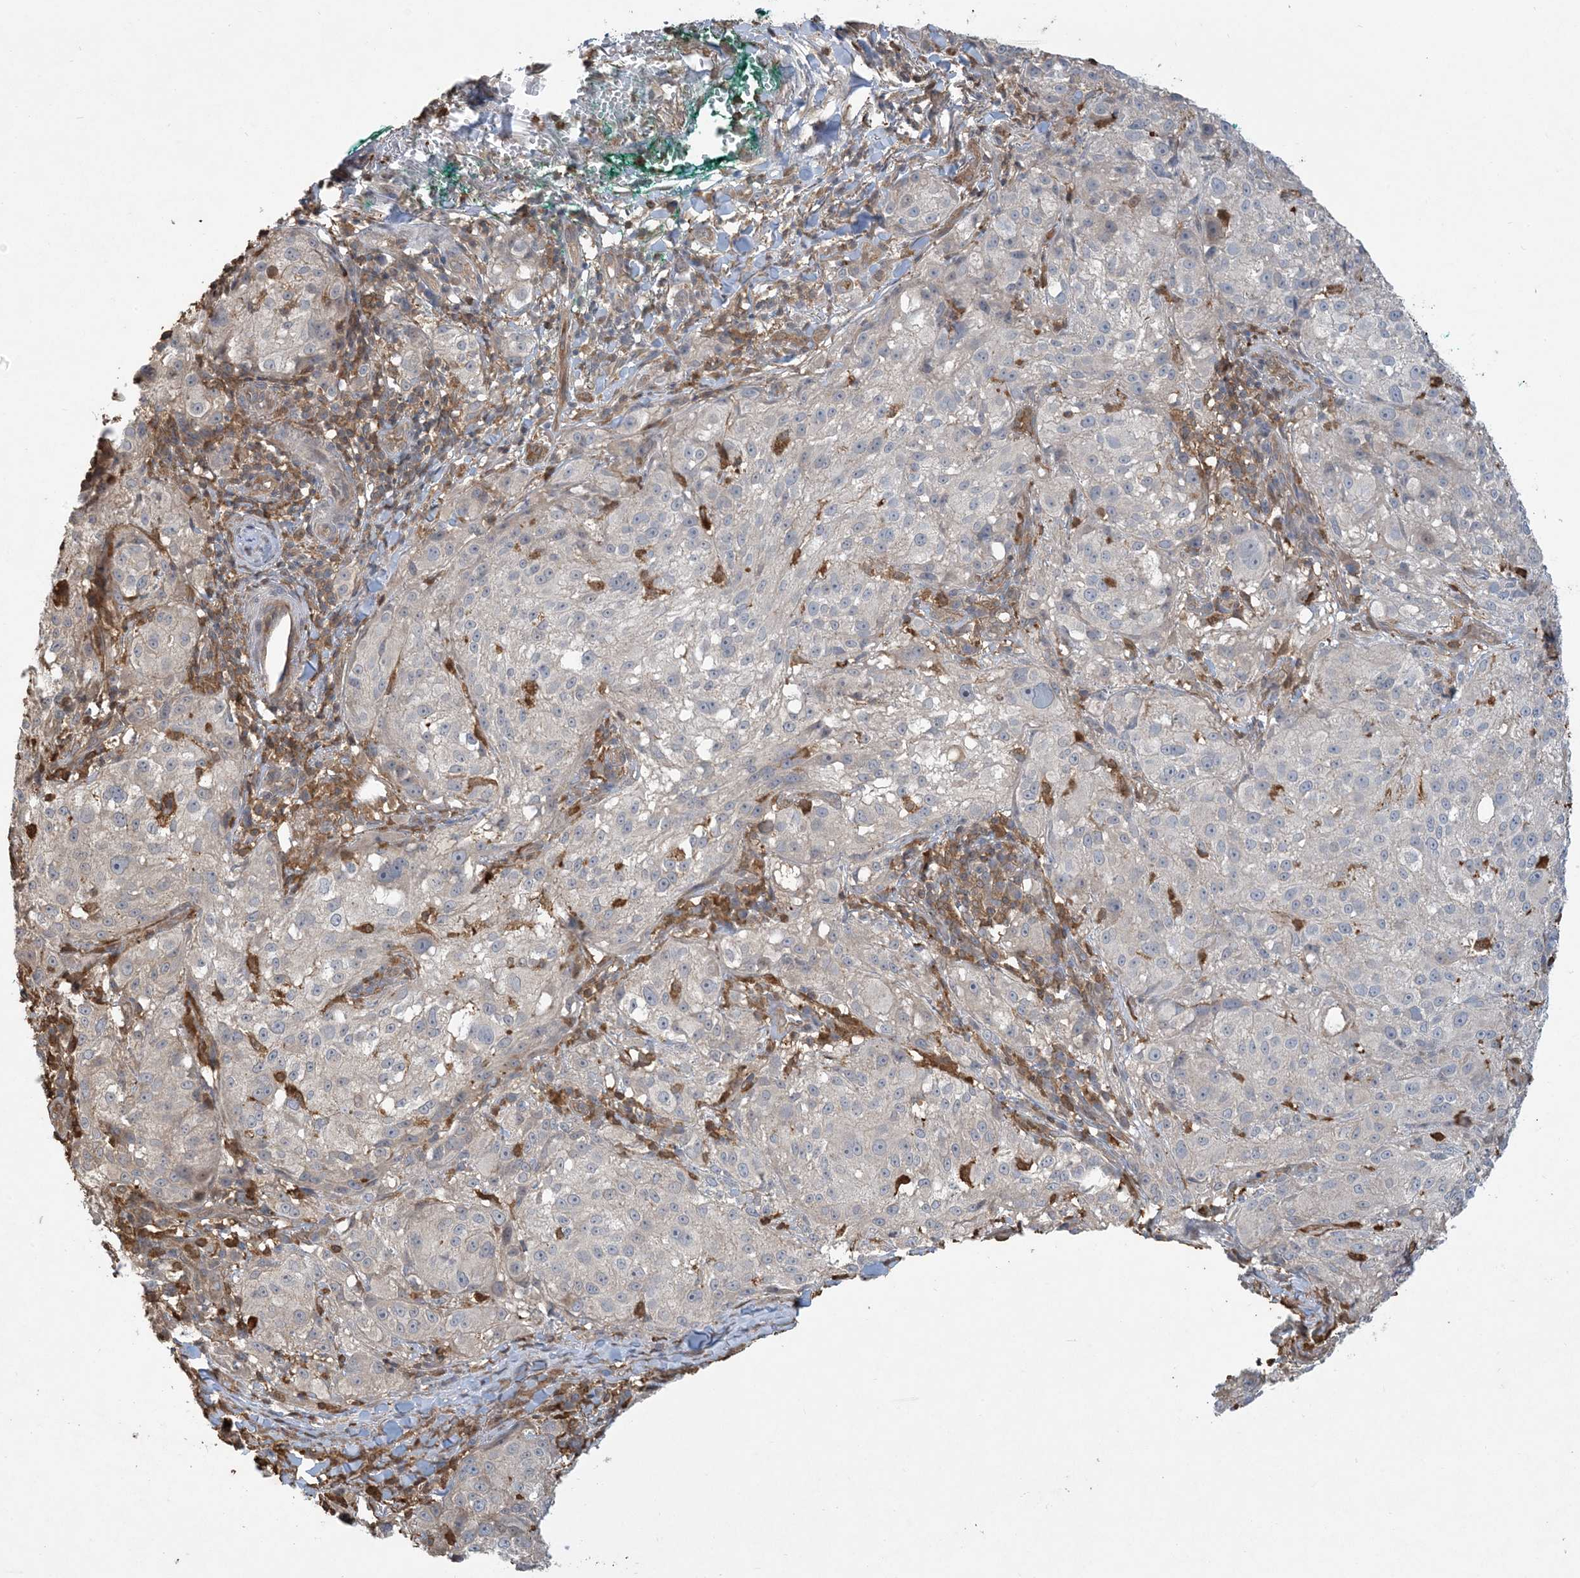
{"staining": {"intensity": "negative", "quantity": "none", "location": "none"}, "tissue": "melanoma", "cell_type": "Tumor cells", "image_type": "cancer", "snomed": [{"axis": "morphology", "description": "Necrosis, NOS"}, {"axis": "morphology", "description": "Malignant melanoma, NOS"}, {"axis": "topography", "description": "Skin"}], "caption": "This is an immunohistochemistry (IHC) image of malignant melanoma. There is no positivity in tumor cells.", "gene": "TMSB4X", "patient": {"sex": "female", "age": 87}}